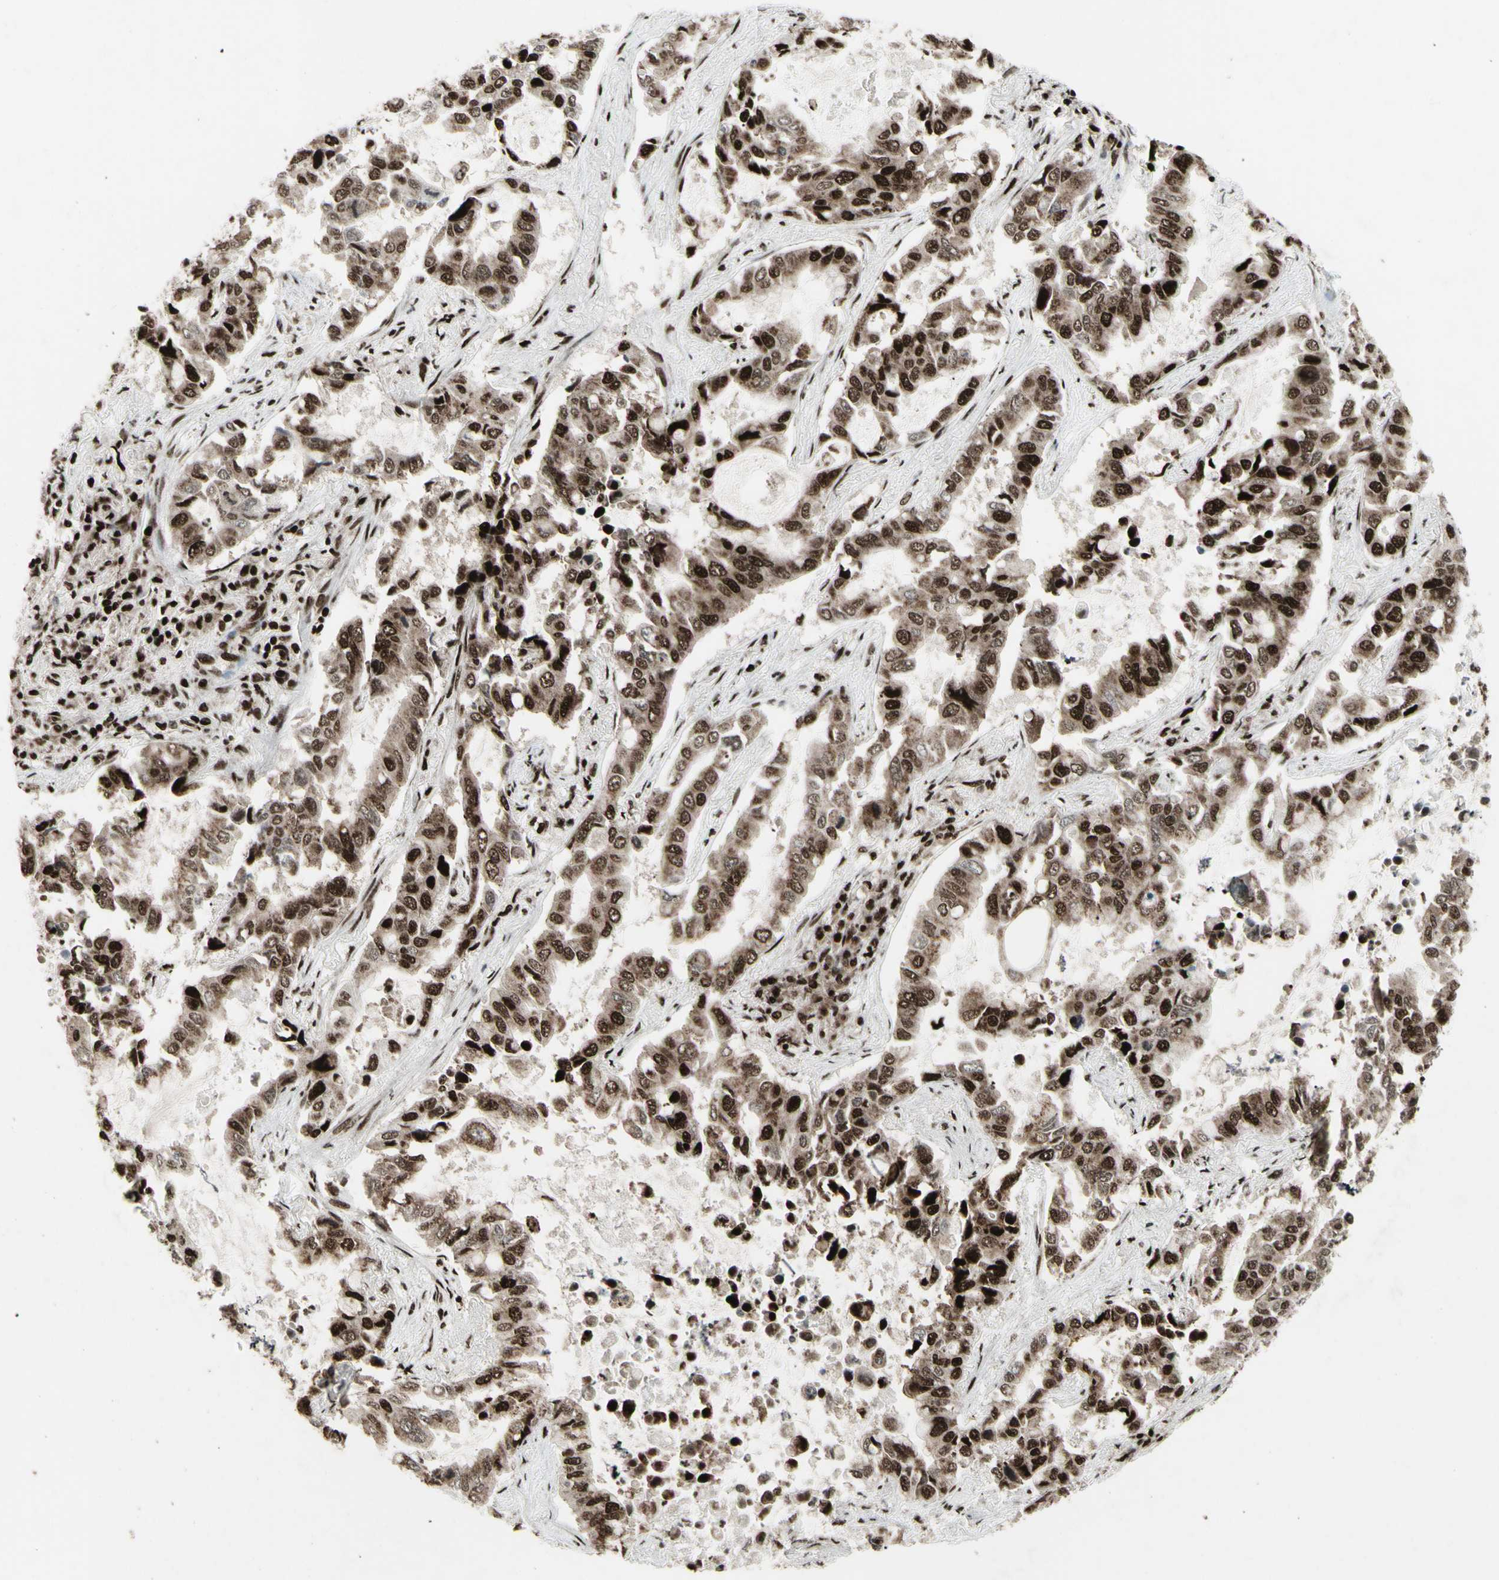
{"staining": {"intensity": "strong", "quantity": ">75%", "location": "cytoplasmic/membranous,nuclear"}, "tissue": "lung cancer", "cell_type": "Tumor cells", "image_type": "cancer", "snomed": [{"axis": "morphology", "description": "Adenocarcinoma, NOS"}, {"axis": "topography", "description": "Lung"}], "caption": "Adenocarcinoma (lung) stained with DAB (3,3'-diaminobenzidine) IHC displays high levels of strong cytoplasmic/membranous and nuclear staining in about >75% of tumor cells.", "gene": "U2AF2", "patient": {"sex": "male", "age": 64}}